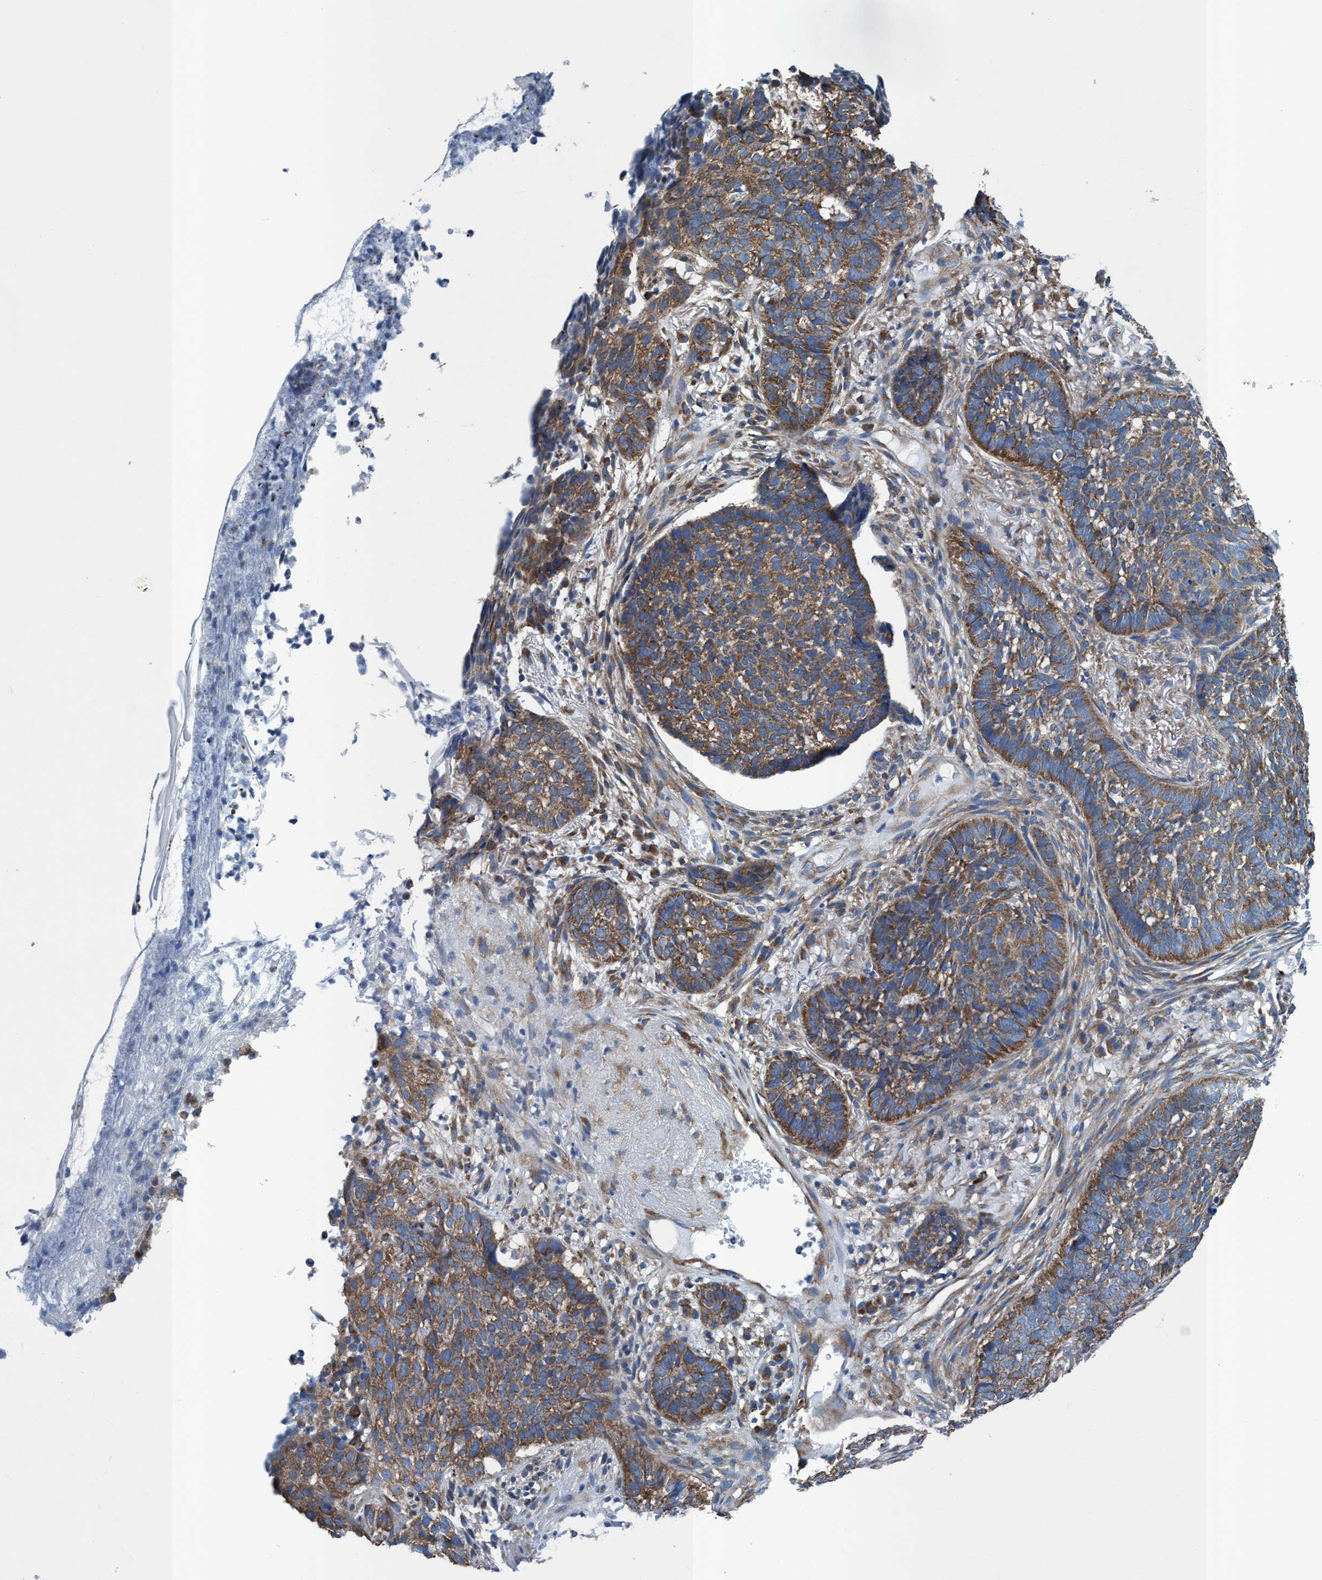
{"staining": {"intensity": "moderate", "quantity": ">75%", "location": "cytoplasmic/membranous"}, "tissue": "skin cancer", "cell_type": "Tumor cells", "image_type": "cancer", "snomed": [{"axis": "morphology", "description": "Basal cell carcinoma"}, {"axis": "topography", "description": "Skin"}], "caption": "IHC photomicrograph of neoplastic tissue: skin basal cell carcinoma stained using IHC shows medium levels of moderate protein expression localized specifically in the cytoplasmic/membranous of tumor cells, appearing as a cytoplasmic/membranous brown color.", "gene": "NMT1", "patient": {"sex": "male", "age": 85}}